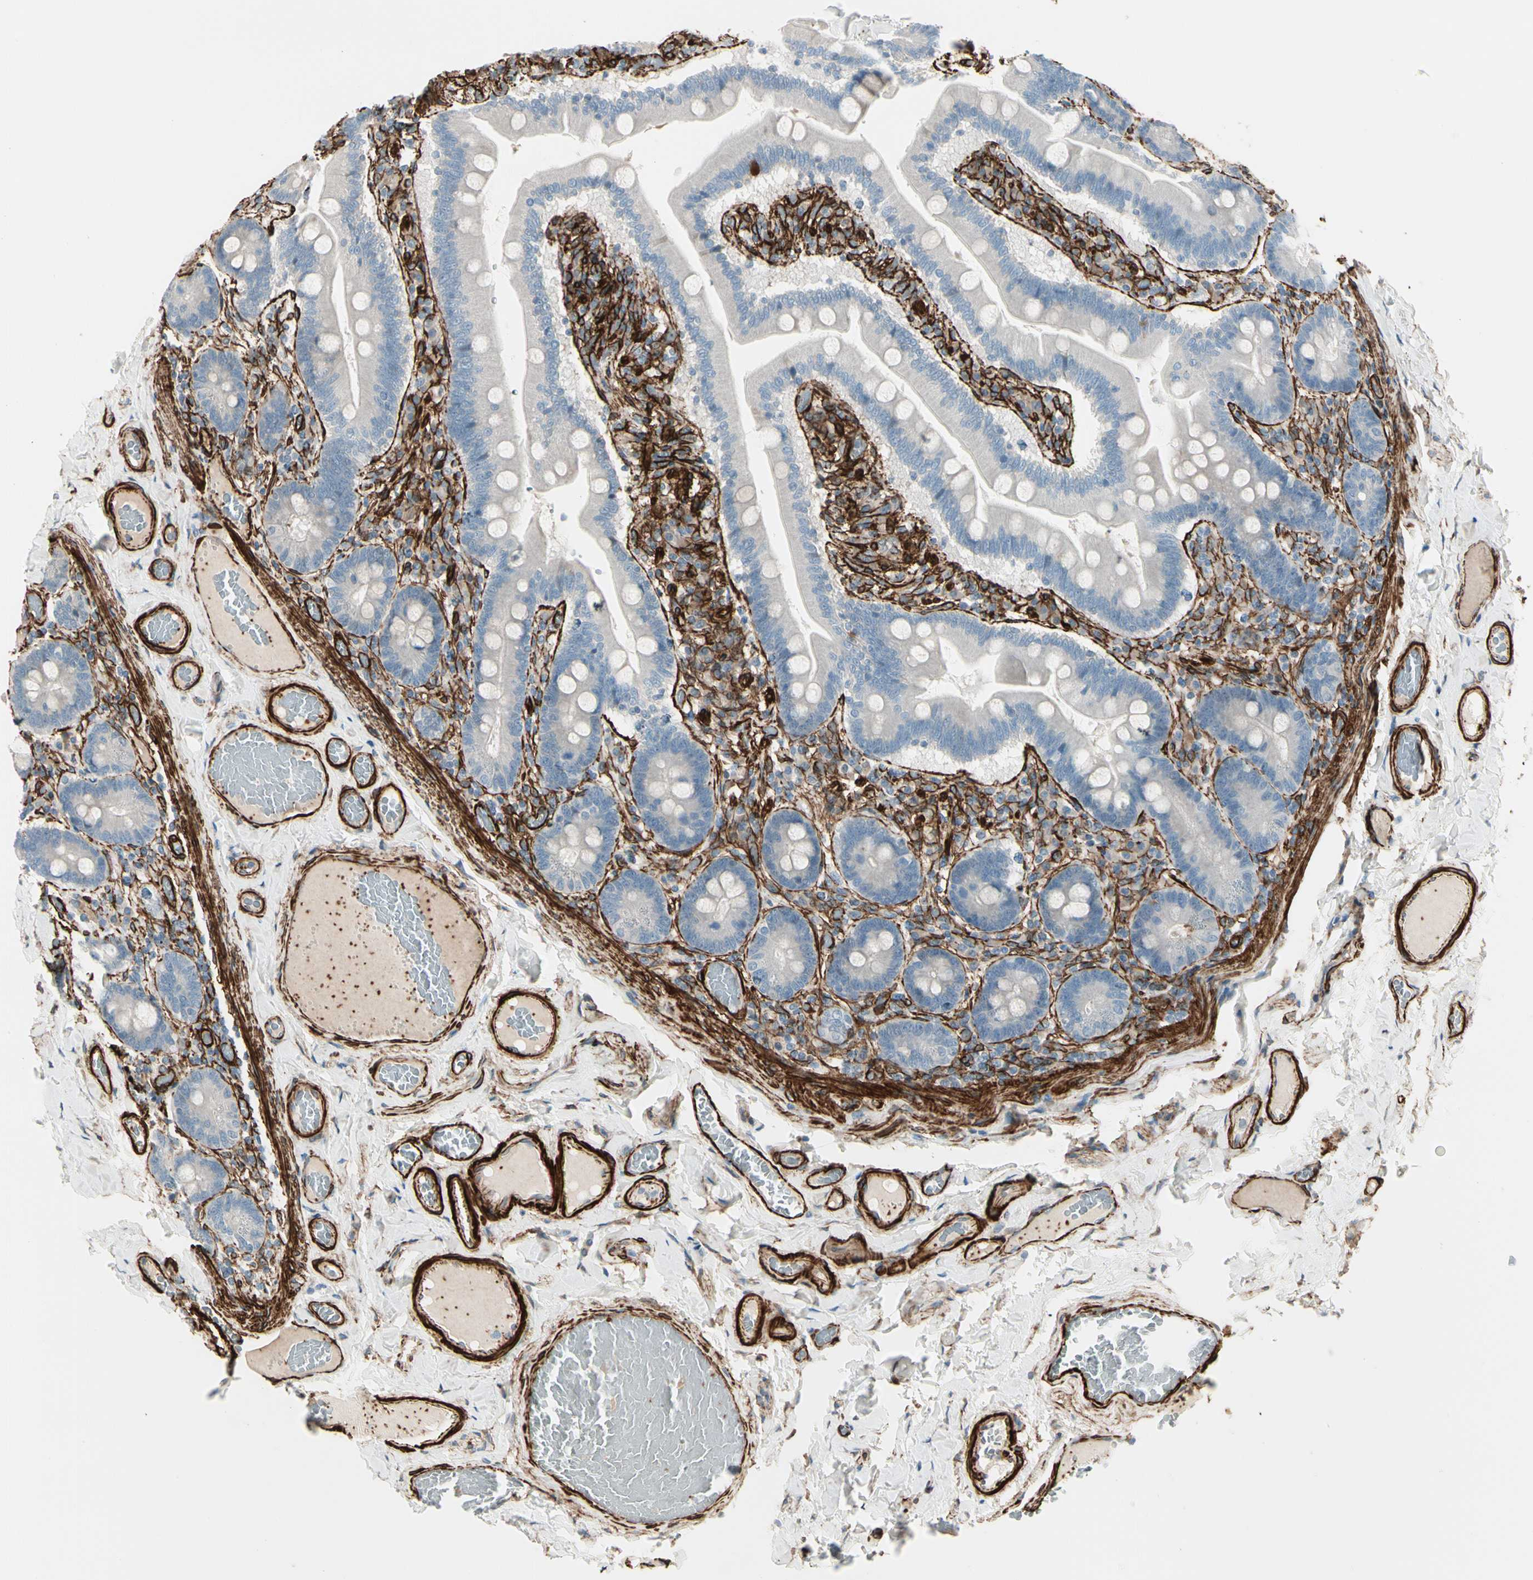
{"staining": {"intensity": "negative", "quantity": "none", "location": "none"}, "tissue": "duodenum", "cell_type": "Glandular cells", "image_type": "normal", "snomed": [{"axis": "morphology", "description": "Normal tissue, NOS"}, {"axis": "topography", "description": "Duodenum"}], "caption": "The image demonstrates no significant positivity in glandular cells of duodenum.", "gene": "CALD1", "patient": {"sex": "male", "age": 66}}